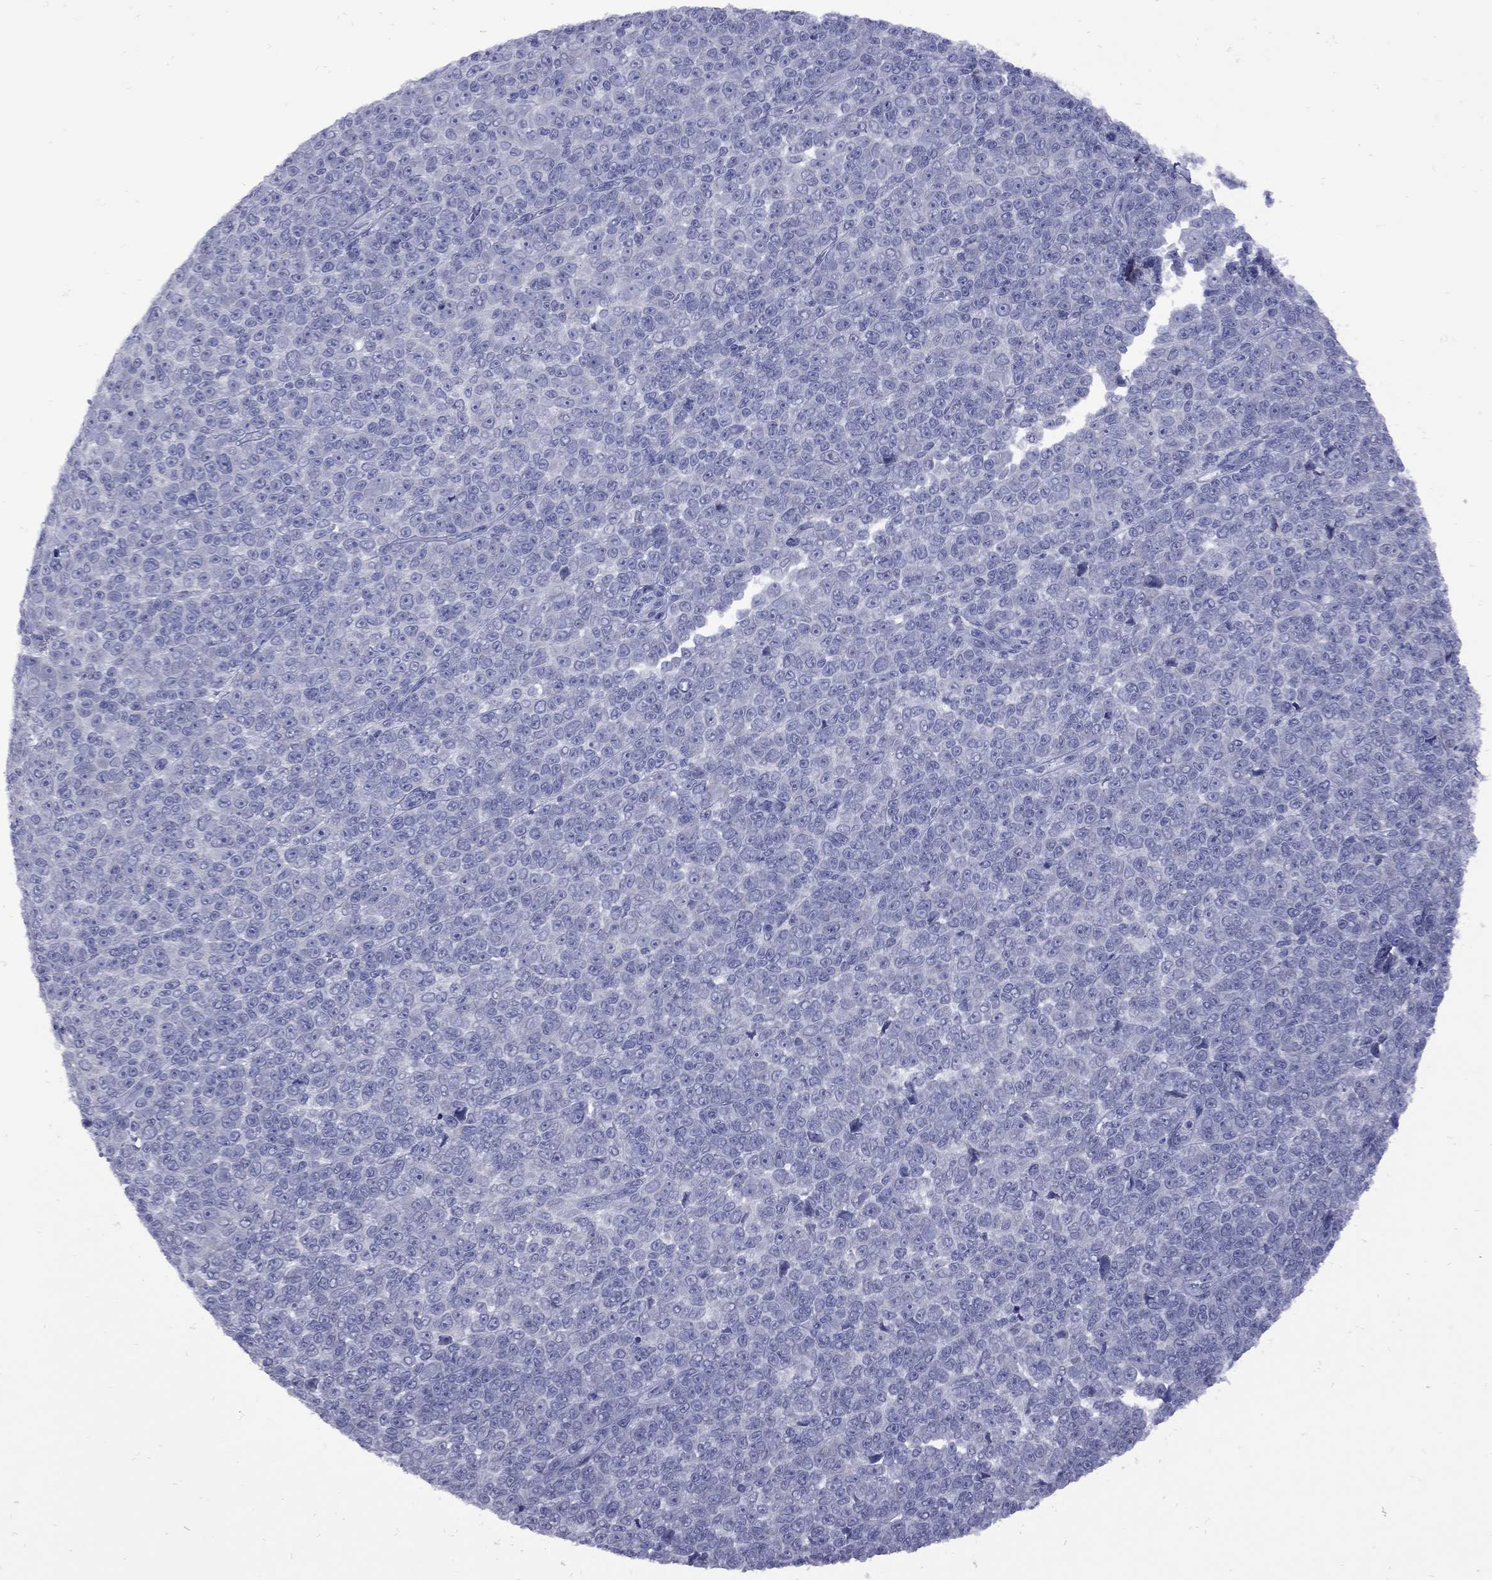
{"staining": {"intensity": "negative", "quantity": "none", "location": "none"}, "tissue": "melanoma", "cell_type": "Tumor cells", "image_type": "cancer", "snomed": [{"axis": "morphology", "description": "Malignant melanoma, NOS"}, {"axis": "topography", "description": "Skin"}], "caption": "This is a histopathology image of immunohistochemistry (IHC) staining of melanoma, which shows no positivity in tumor cells.", "gene": "EPPIN", "patient": {"sex": "female", "age": 95}}